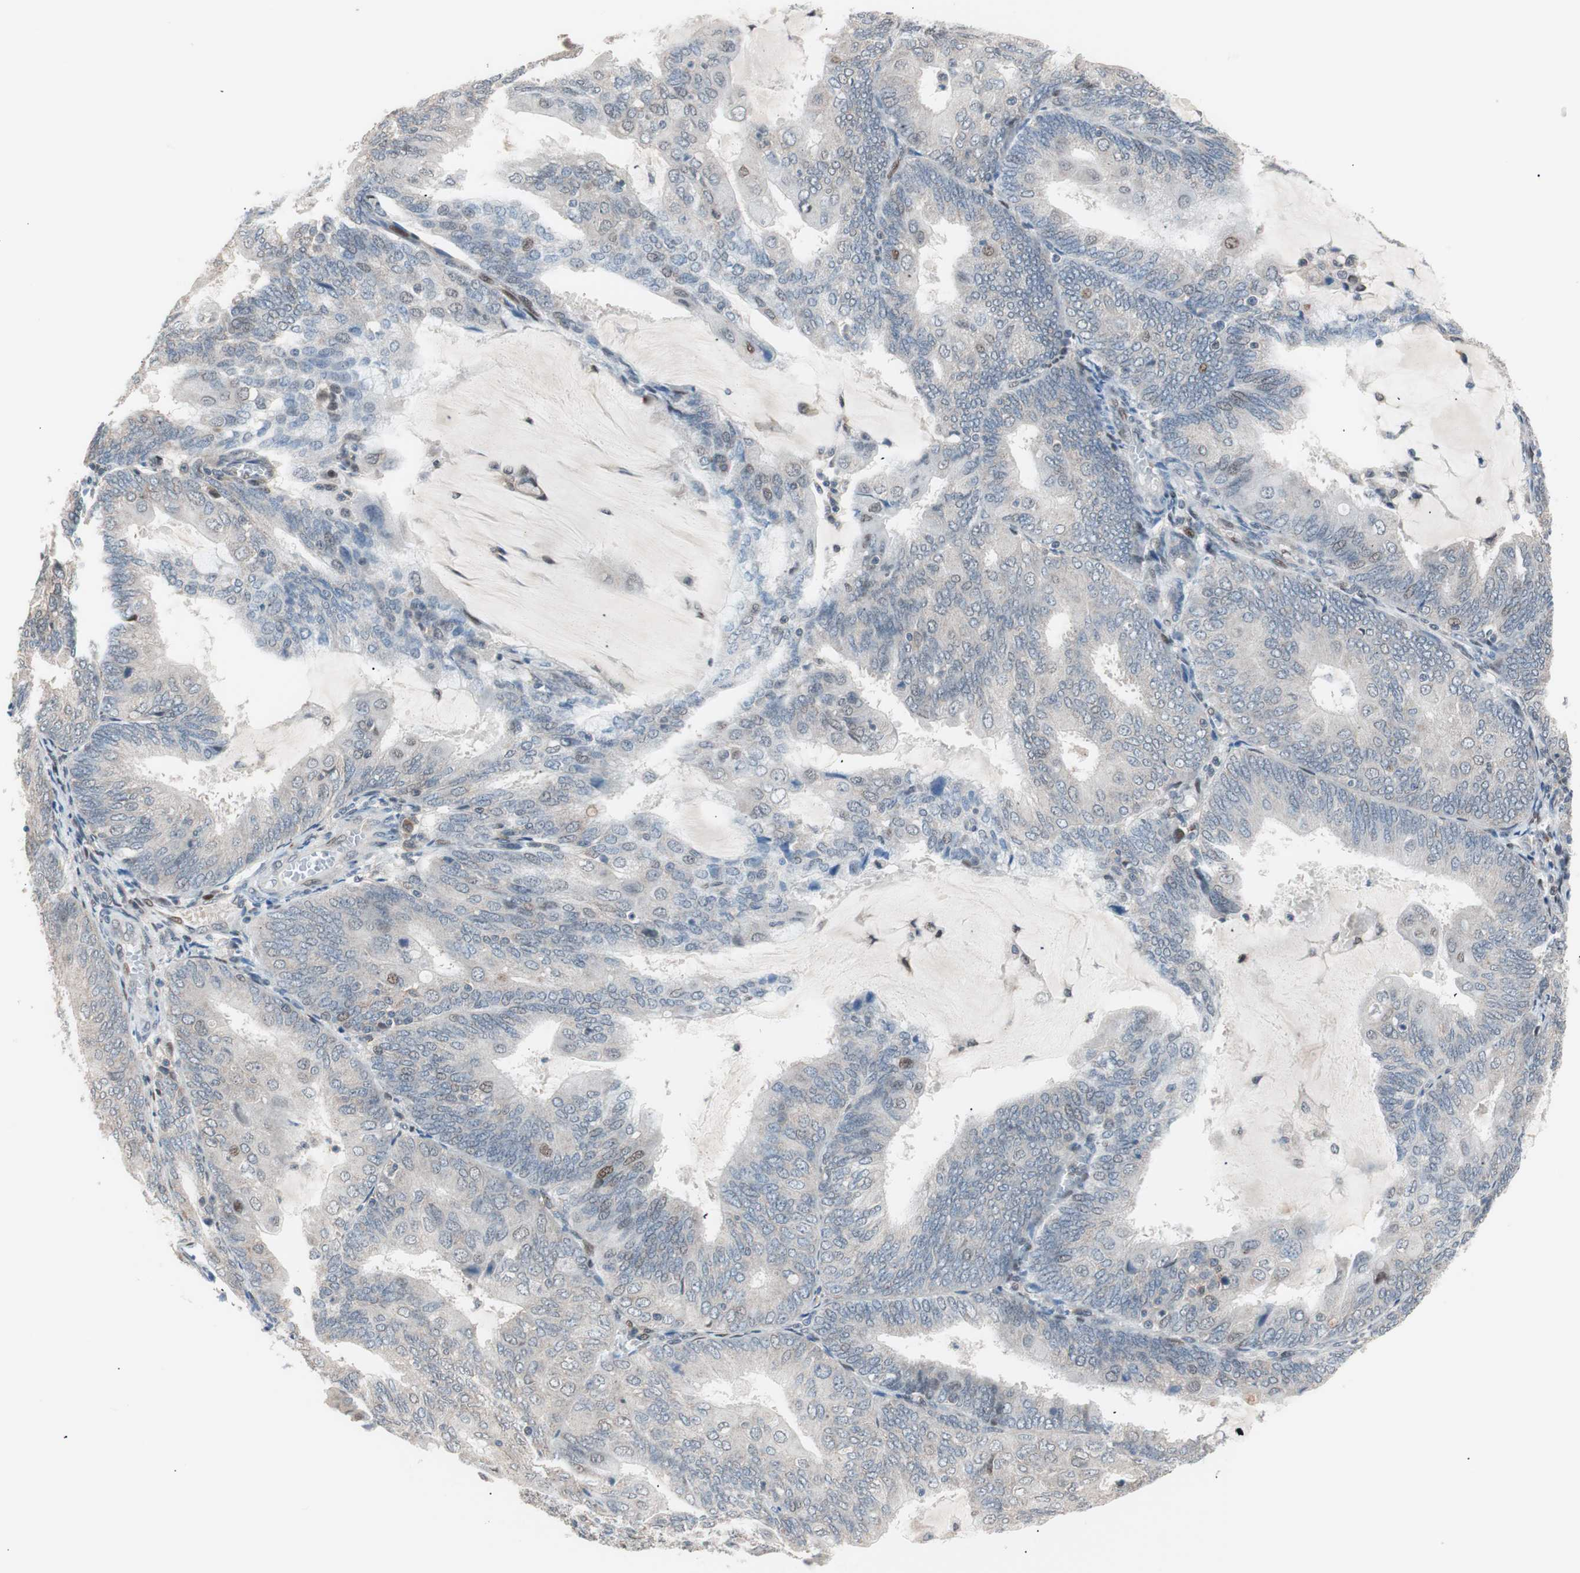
{"staining": {"intensity": "negative", "quantity": "none", "location": "none"}, "tissue": "endometrial cancer", "cell_type": "Tumor cells", "image_type": "cancer", "snomed": [{"axis": "morphology", "description": "Adenocarcinoma, NOS"}, {"axis": "topography", "description": "Endometrium"}], "caption": "Endometrial adenocarcinoma was stained to show a protein in brown. There is no significant staining in tumor cells.", "gene": "POLH", "patient": {"sex": "female", "age": 81}}